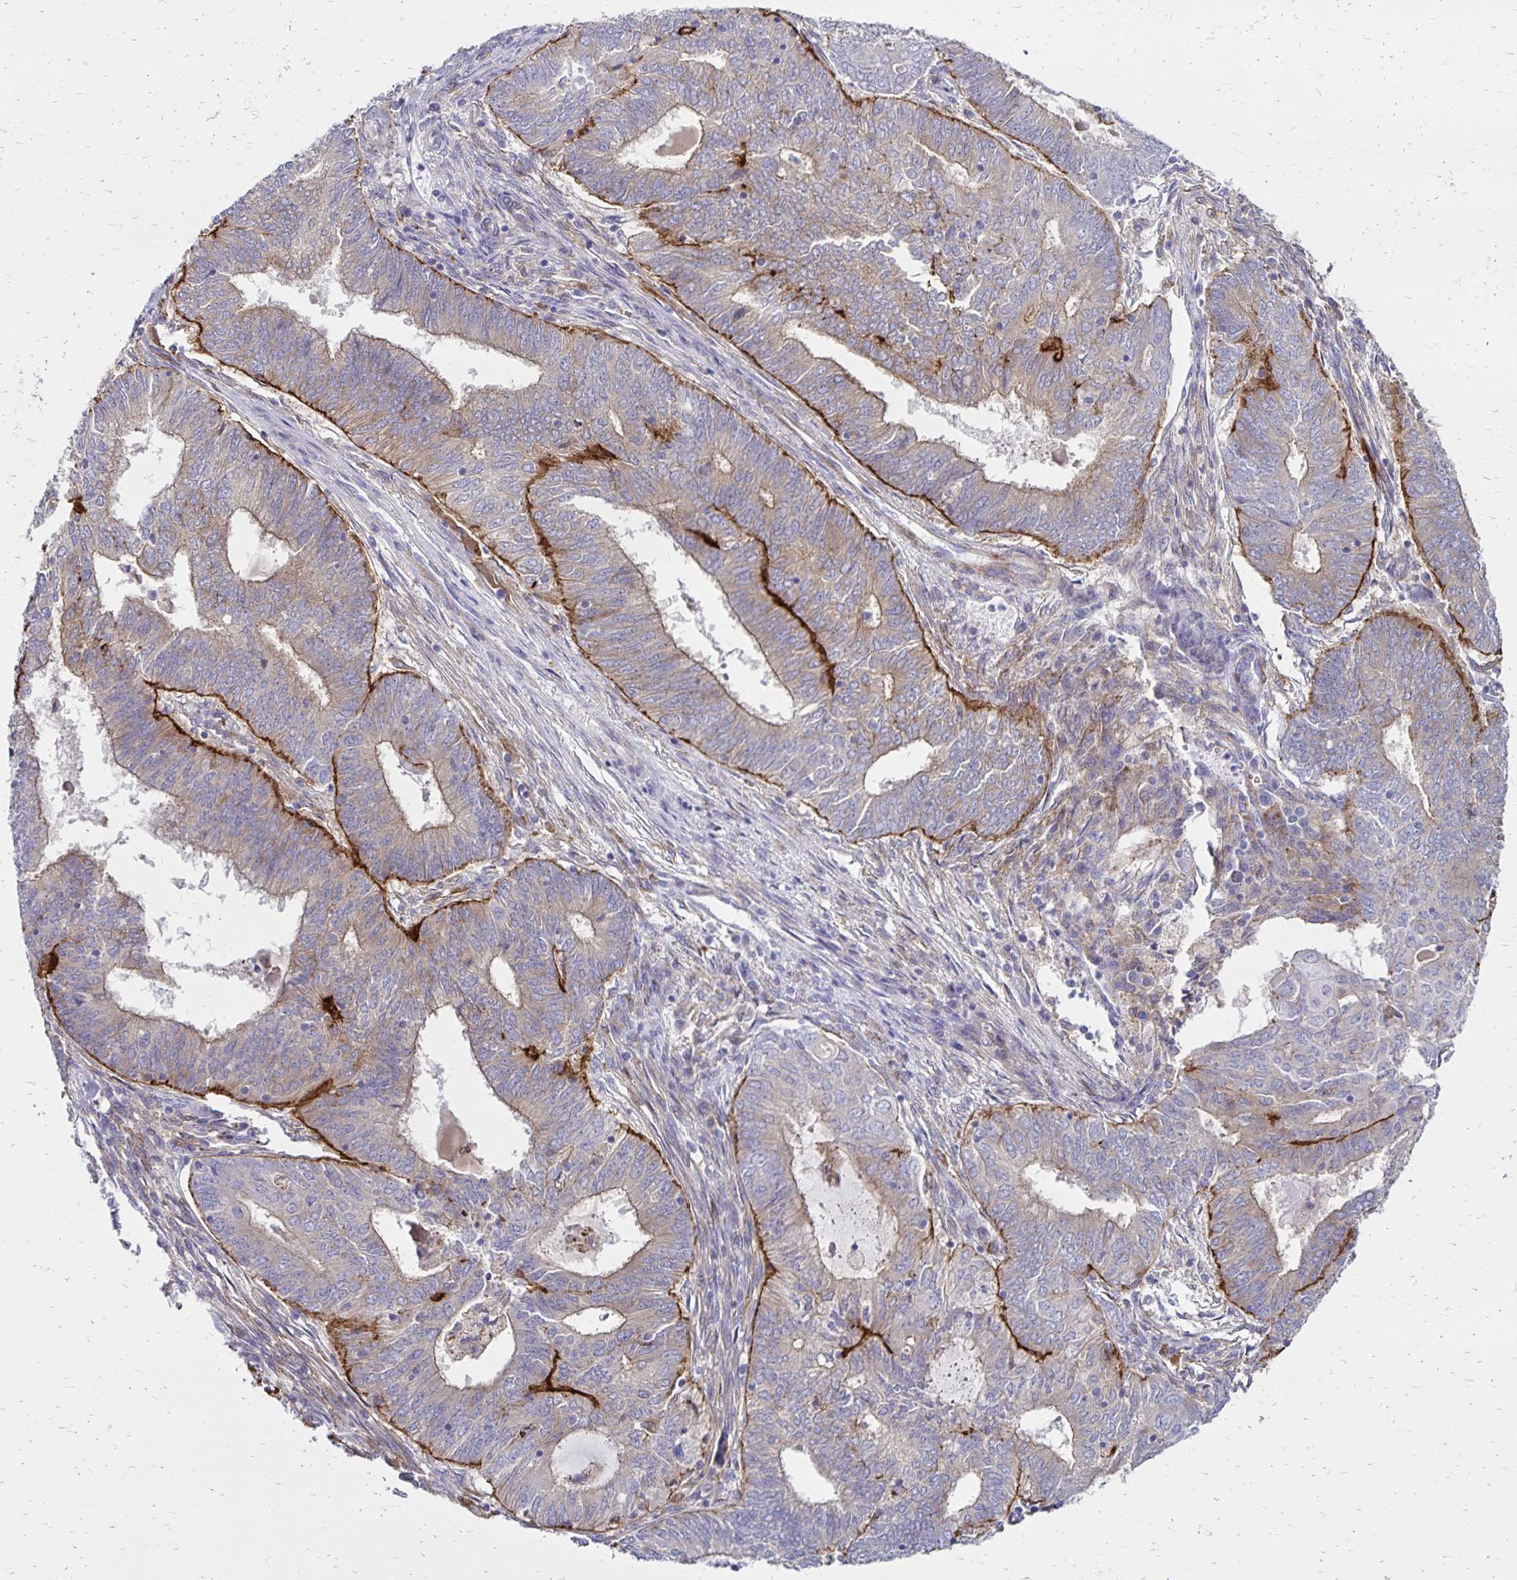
{"staining": {"intensity": "weak", "quantity": "25%-75%", "location": "cytoplasmic/membranous"}, "tissue": "endometrial cancer", "cell_type": "Tumor cells", "image_type": "cancer", "snomed": [{"axis": "morphology", "description": "Adenocarcinoma, NOS"}, {"axis": "topography", "description": "Endometrium"}], "caption": "Approximately 25%-75% of tumor cells in endometrial adenocarcinoma show weak cytoplasmic/membranous protein positivity as visualized by brown immunohistochemical staining.", "gene": "TNS3", "patient": {"sex": "female", "age": 62}}